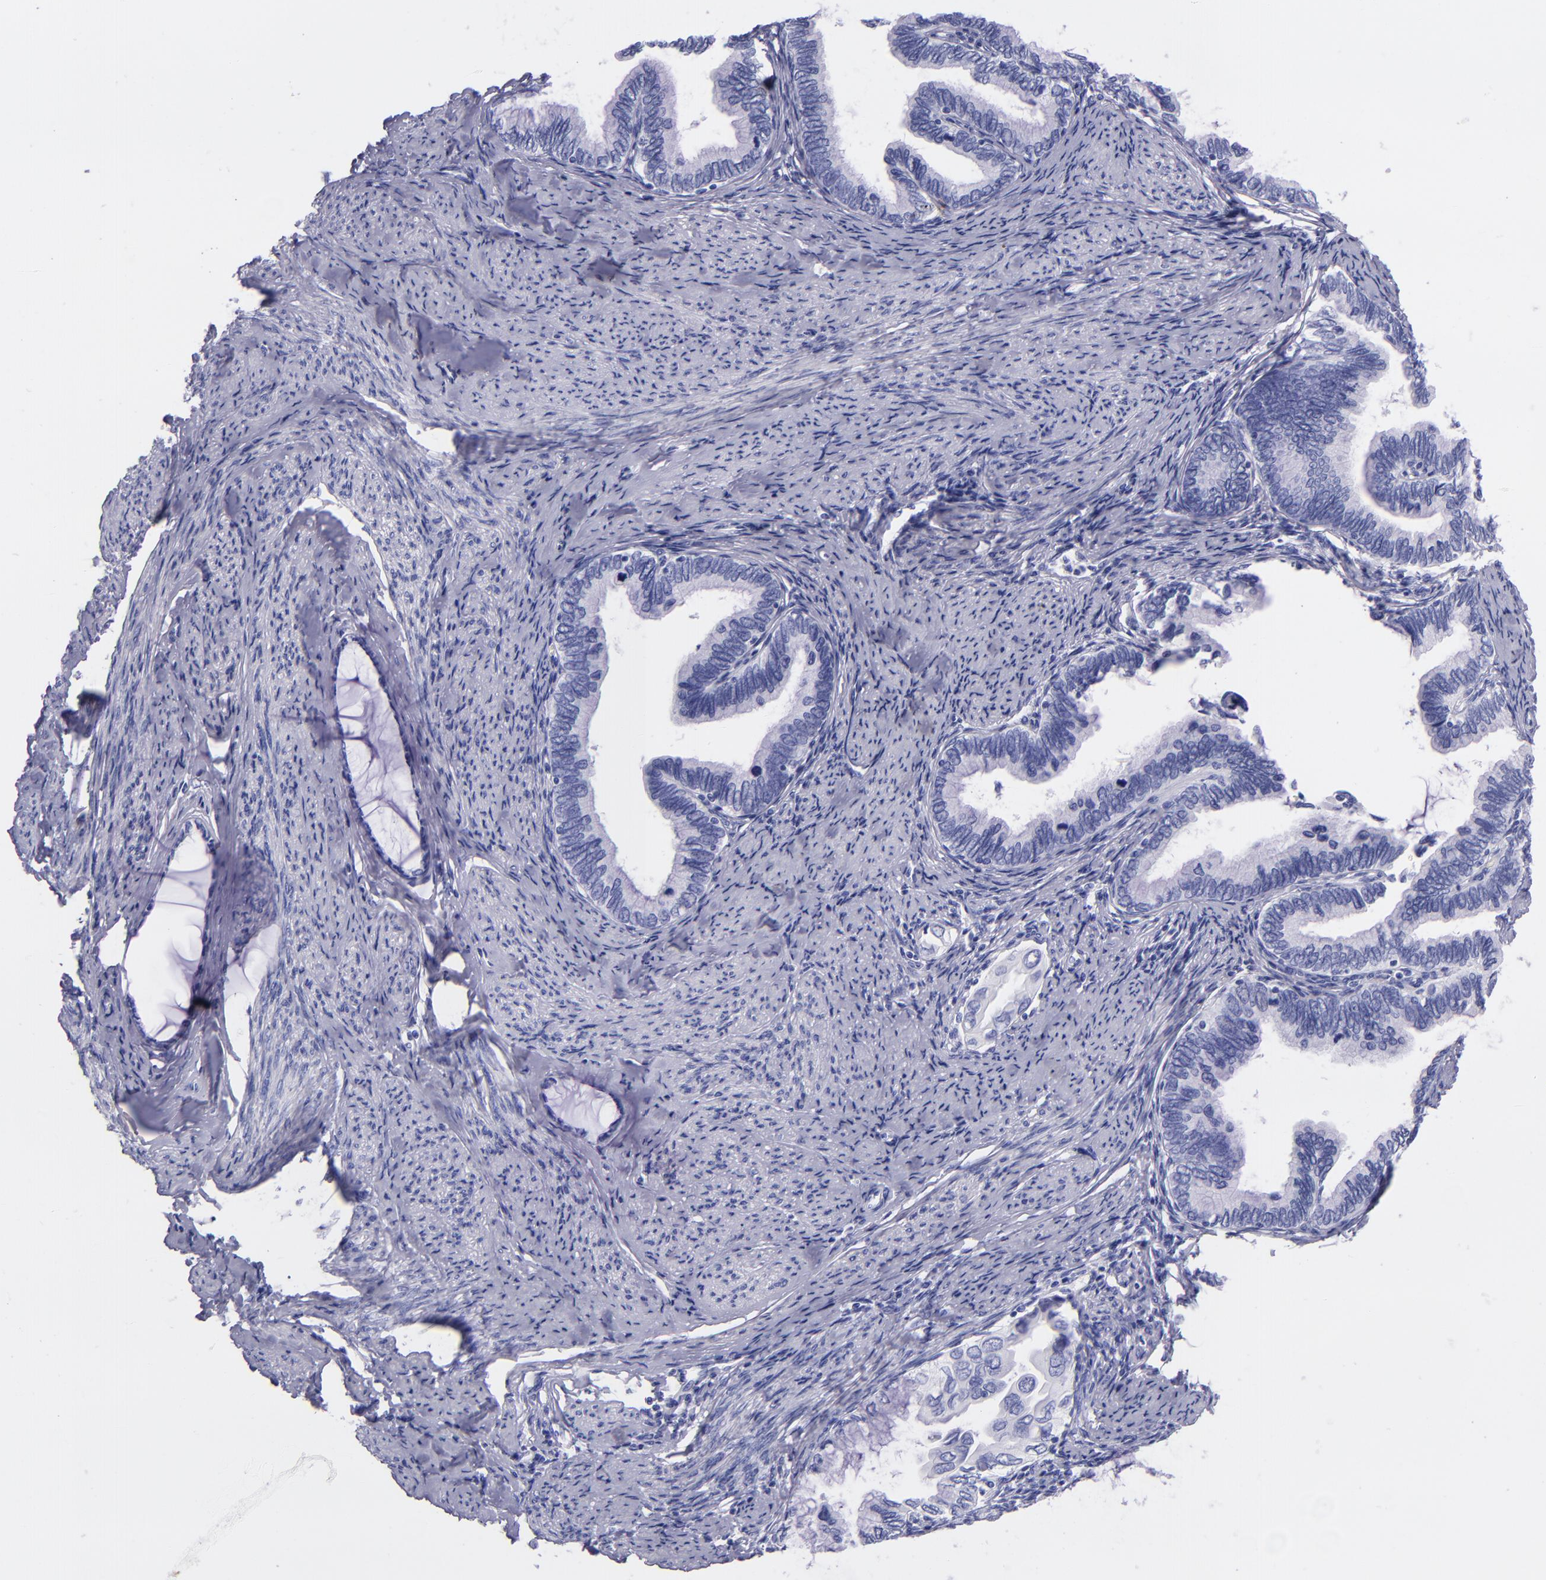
{"staining": {"intensity": "negative", "quantity": "none", "location": "none"}, "tissue": "cervical cancer", "cell_type": "Tumor cells", "image_type": "cancer", "snomed": [{"axis": "morphology", "description": "Adenocarcinoma, NOS"}, {"axis": "topography", "description": "Cervix"}], "caption": "Immunohistochemical staining of cervical cancer (adenocarcinoma) demonstrates no significant positivity in tumor cells.", "gene": "SFTPA2", "patient": {"sex": "female", "age": 49}}